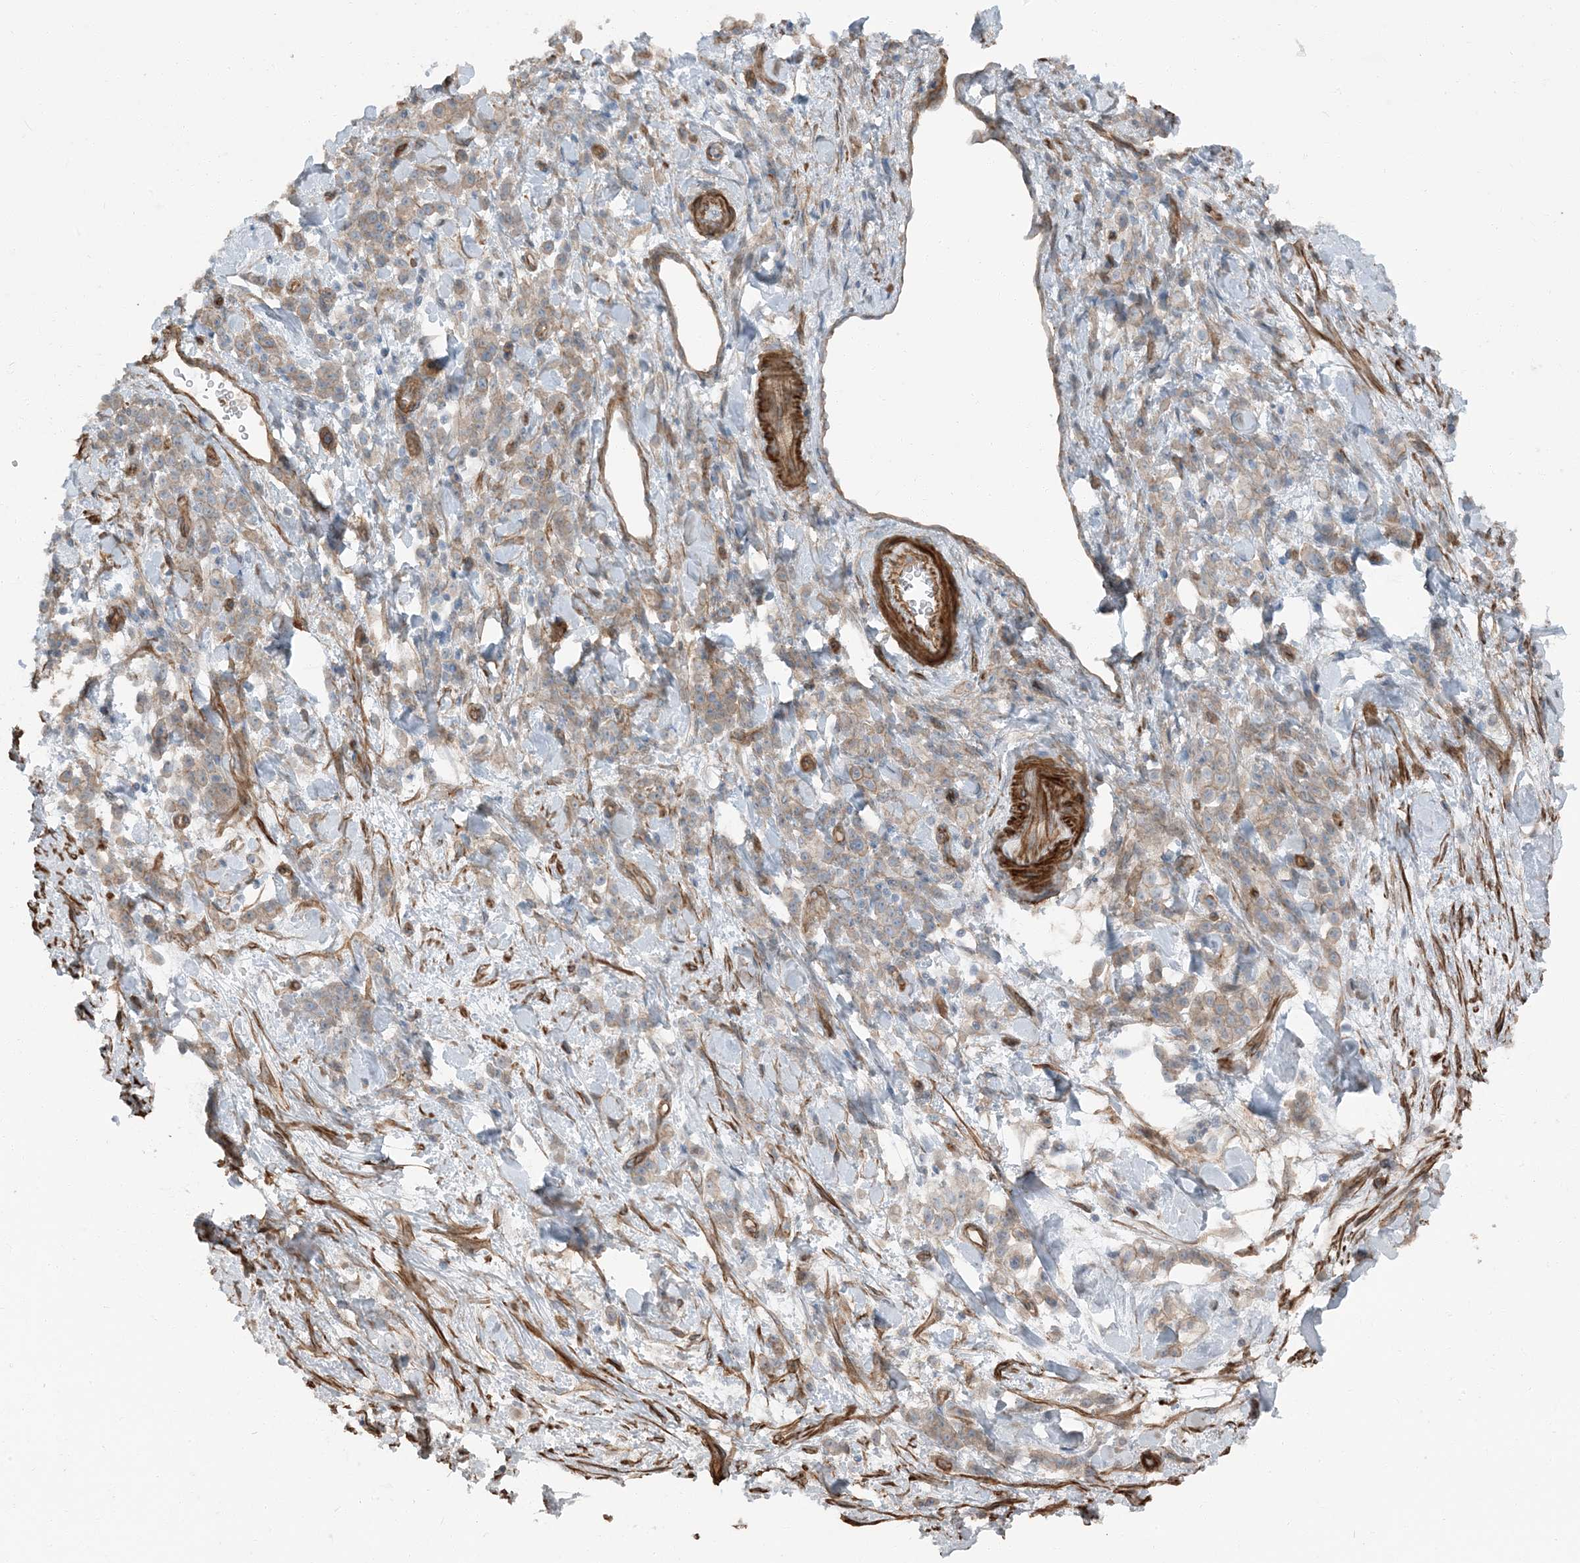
{"staining": {"intensity": "weak", "quantity": "25%-75%", "location": "cytoplasmic/membranous"}, "tissue": "stomach cancer", "cell_type": "Tumor cells", "image_type": "cancer", "snomed": [{"axis": "morphology", "description": "Normal tissue, NOS"}, {"axis": "morphology", "description": "Adenocarcinoma, NOS"}, {"axis": "topography", "description": "Stomach"}], "caption": "Immunohistochemical staining of stomach adenocarcinoma reveals weak cytoplasmic/membranous protein positivity in approximately 25%-75% of tumor cells.", "gene": "ZFP90", "patient": {"sex": "male", "age": 82}}